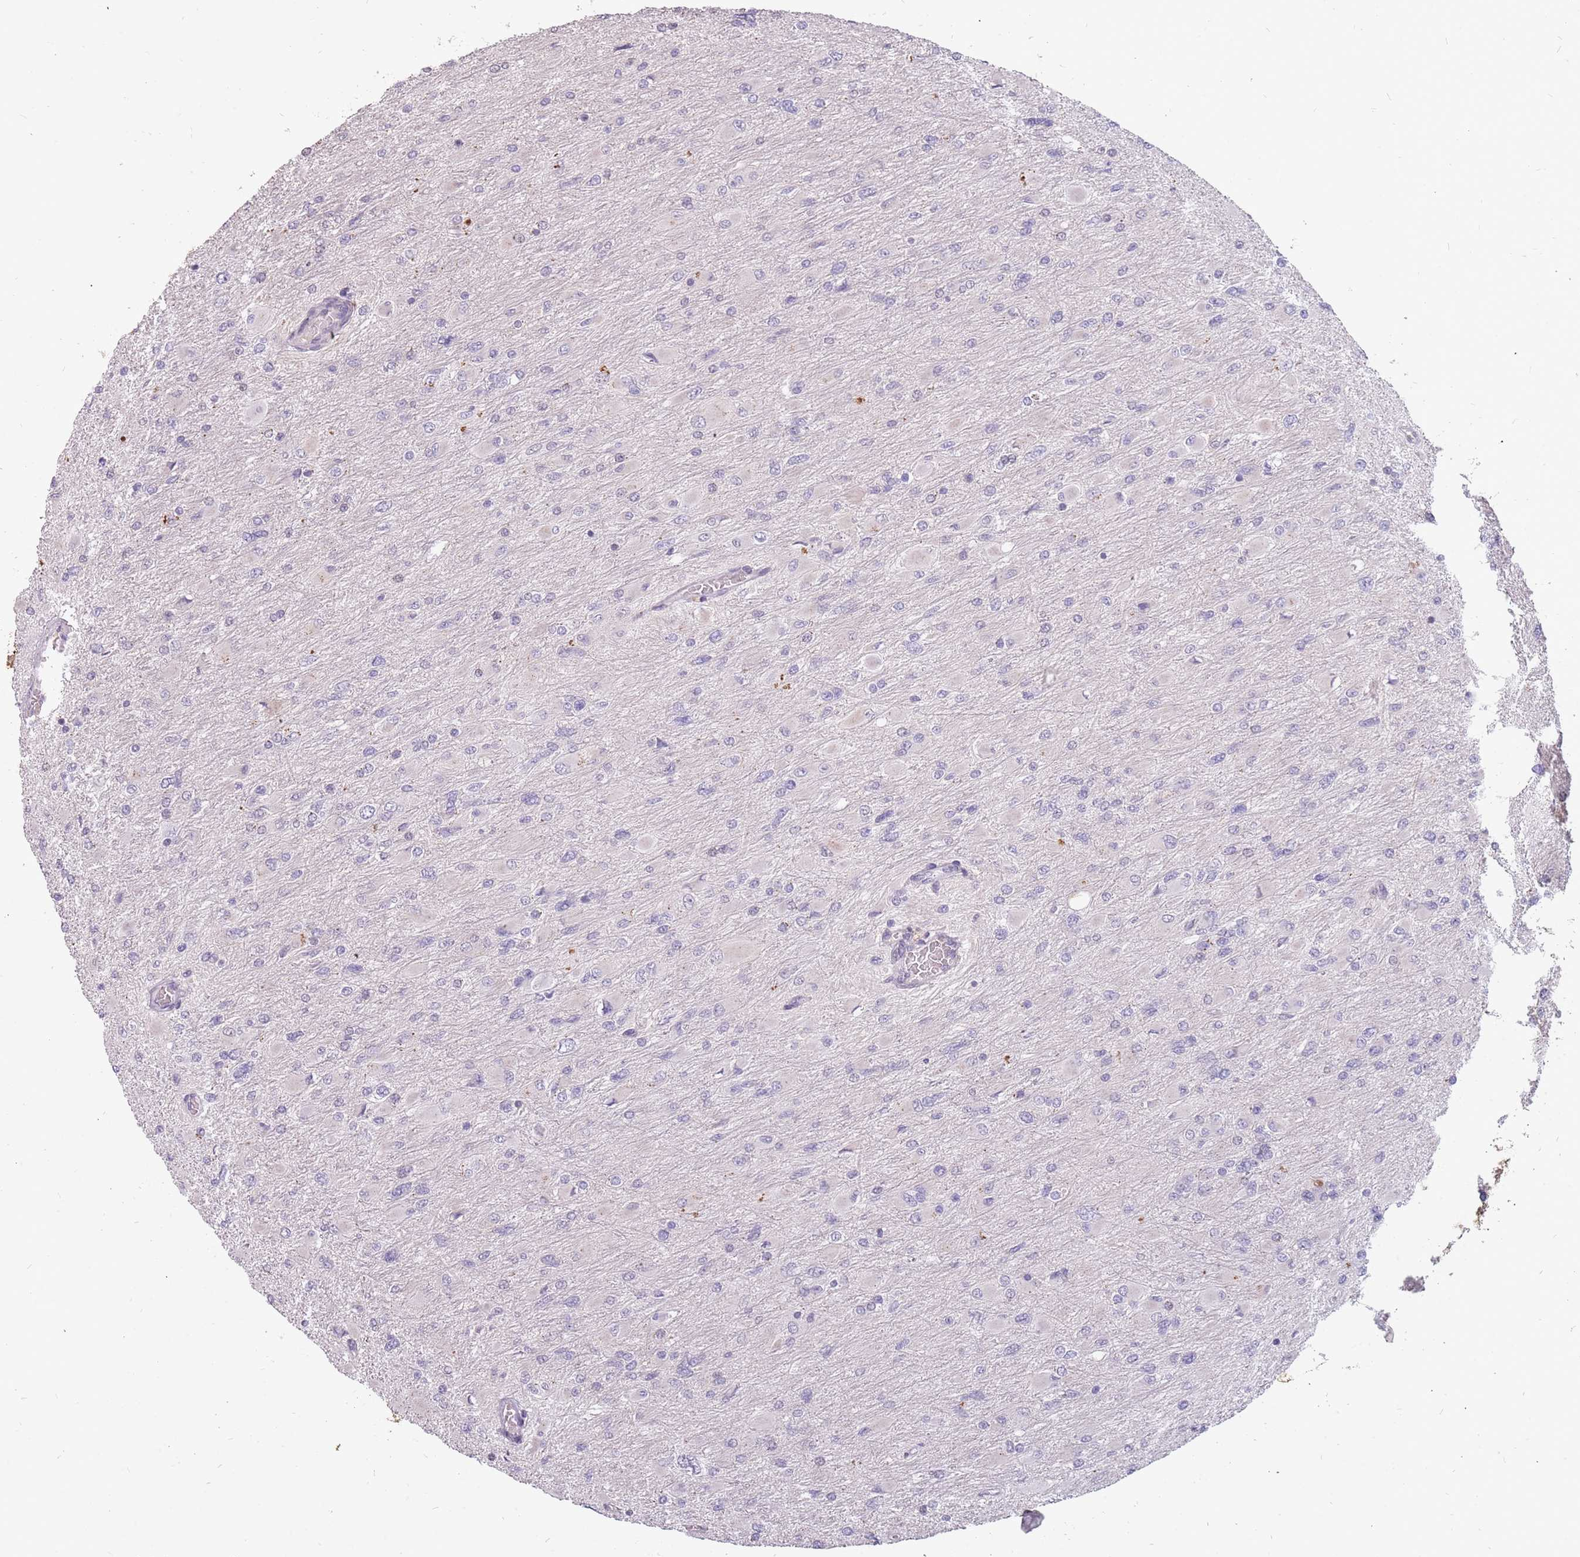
{"staining": {"intensity": "negative", "quantity": "none", "location": "none"}, "tissue": "glioma", "cell_type": "Tumor cells", "image_type": "cancer", "snomed": [{"axis": "morphology", "description": "Glioma, malignant, High grade"}, {"axis": "topography", "description": "Cerebral cortex"}], "caption": "Protein analysis of glioma demonstrates no significant positivity in tumor cells.", "gene": "NEK6", "patient": {"sex": "female", "age": 36}}